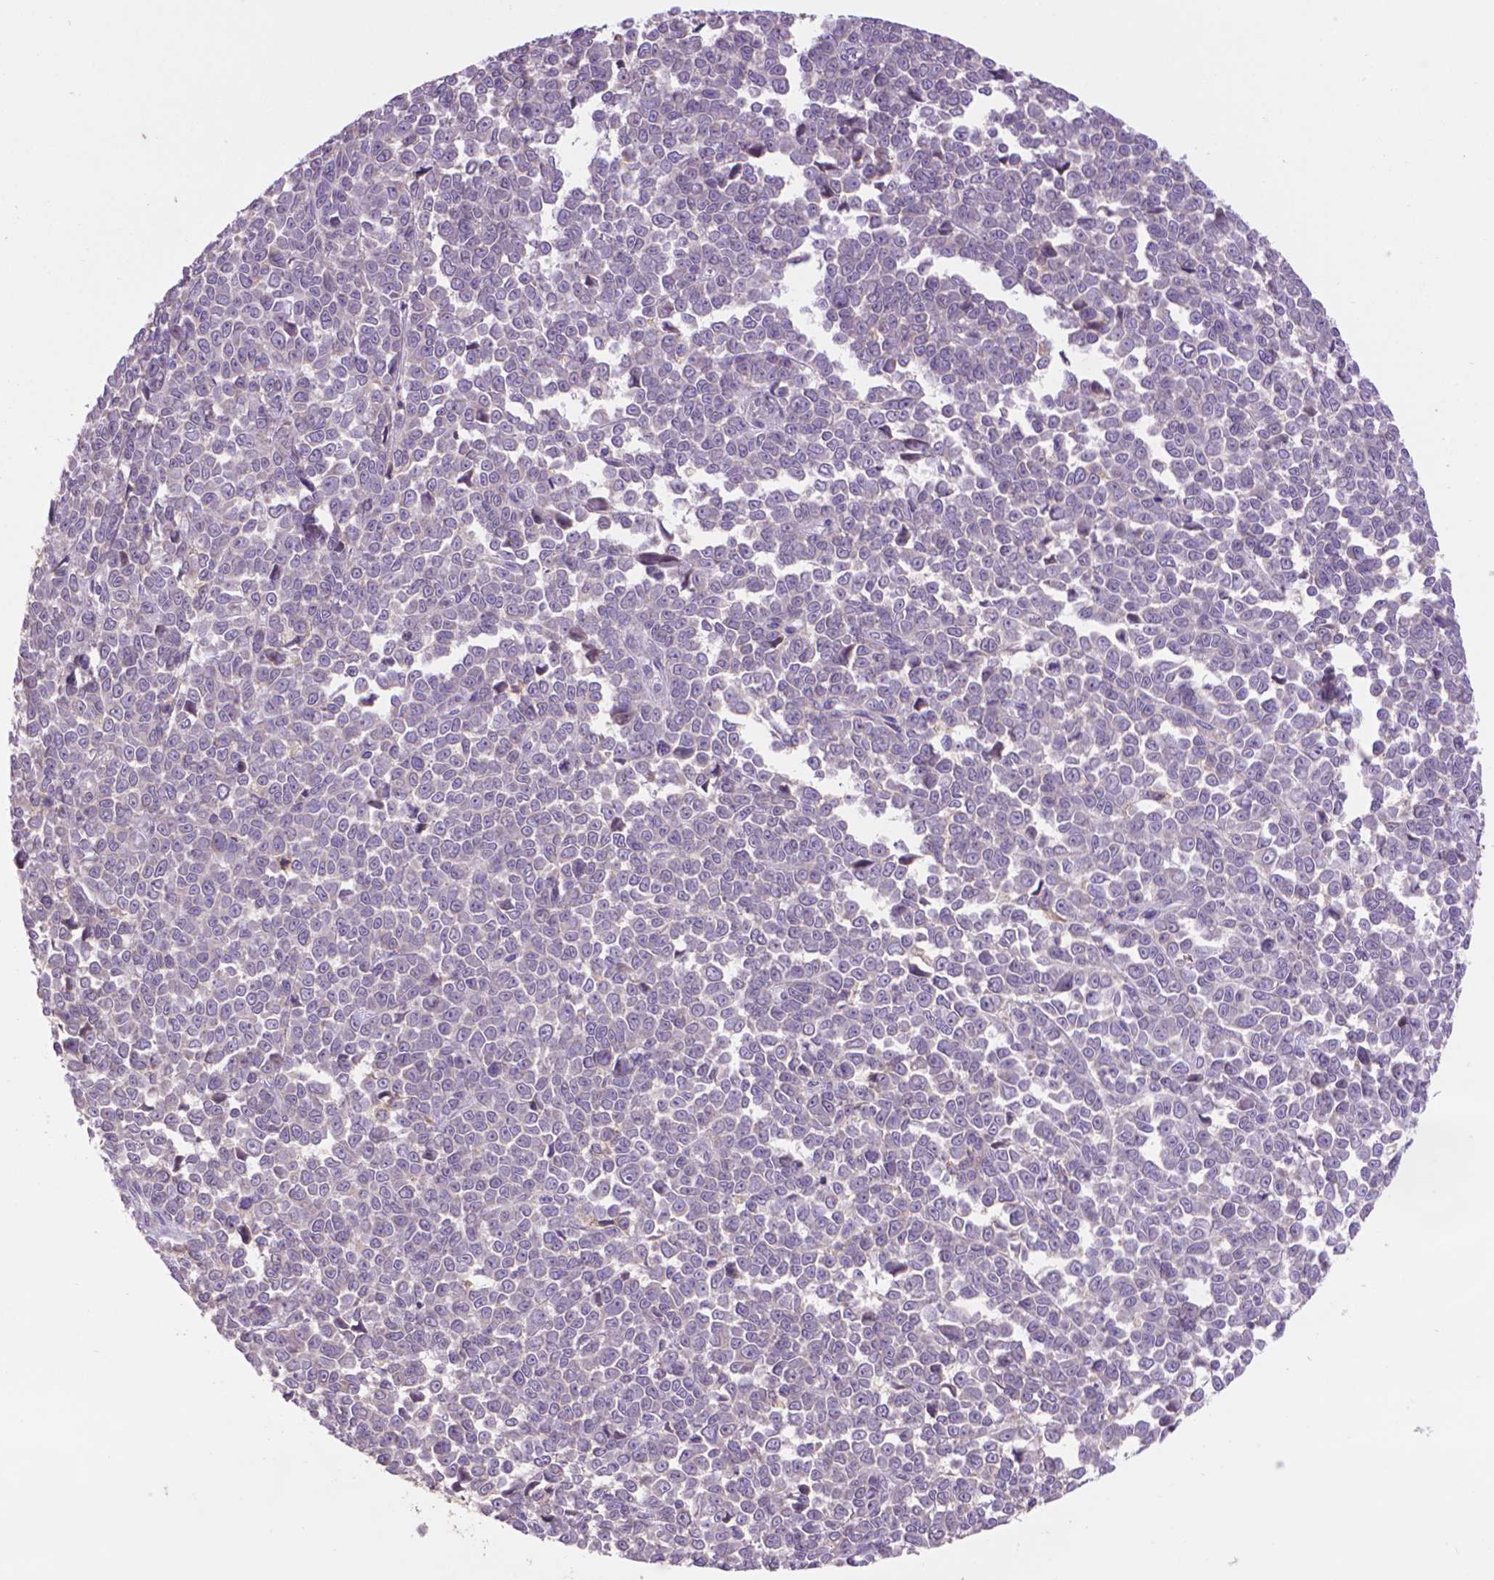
{"staining": {"intensity": "negative", "quantity": "none", "location": "none"}, "tissue": "melanoma", "cell_type": "Tumor cells", "image_type": "cancer", "snomed": [{"axis": "morphology", "description": "Malignant melanoma, NOS"}, {"axis": "topography", "description": "Skin"}], "caption": "IHC image of malignant melanoma stained for a protein (brown), which demonstrates no positivity in tumor cells.", "gene": "GLB1", "patient": {"sex": "female", "age": 95}}